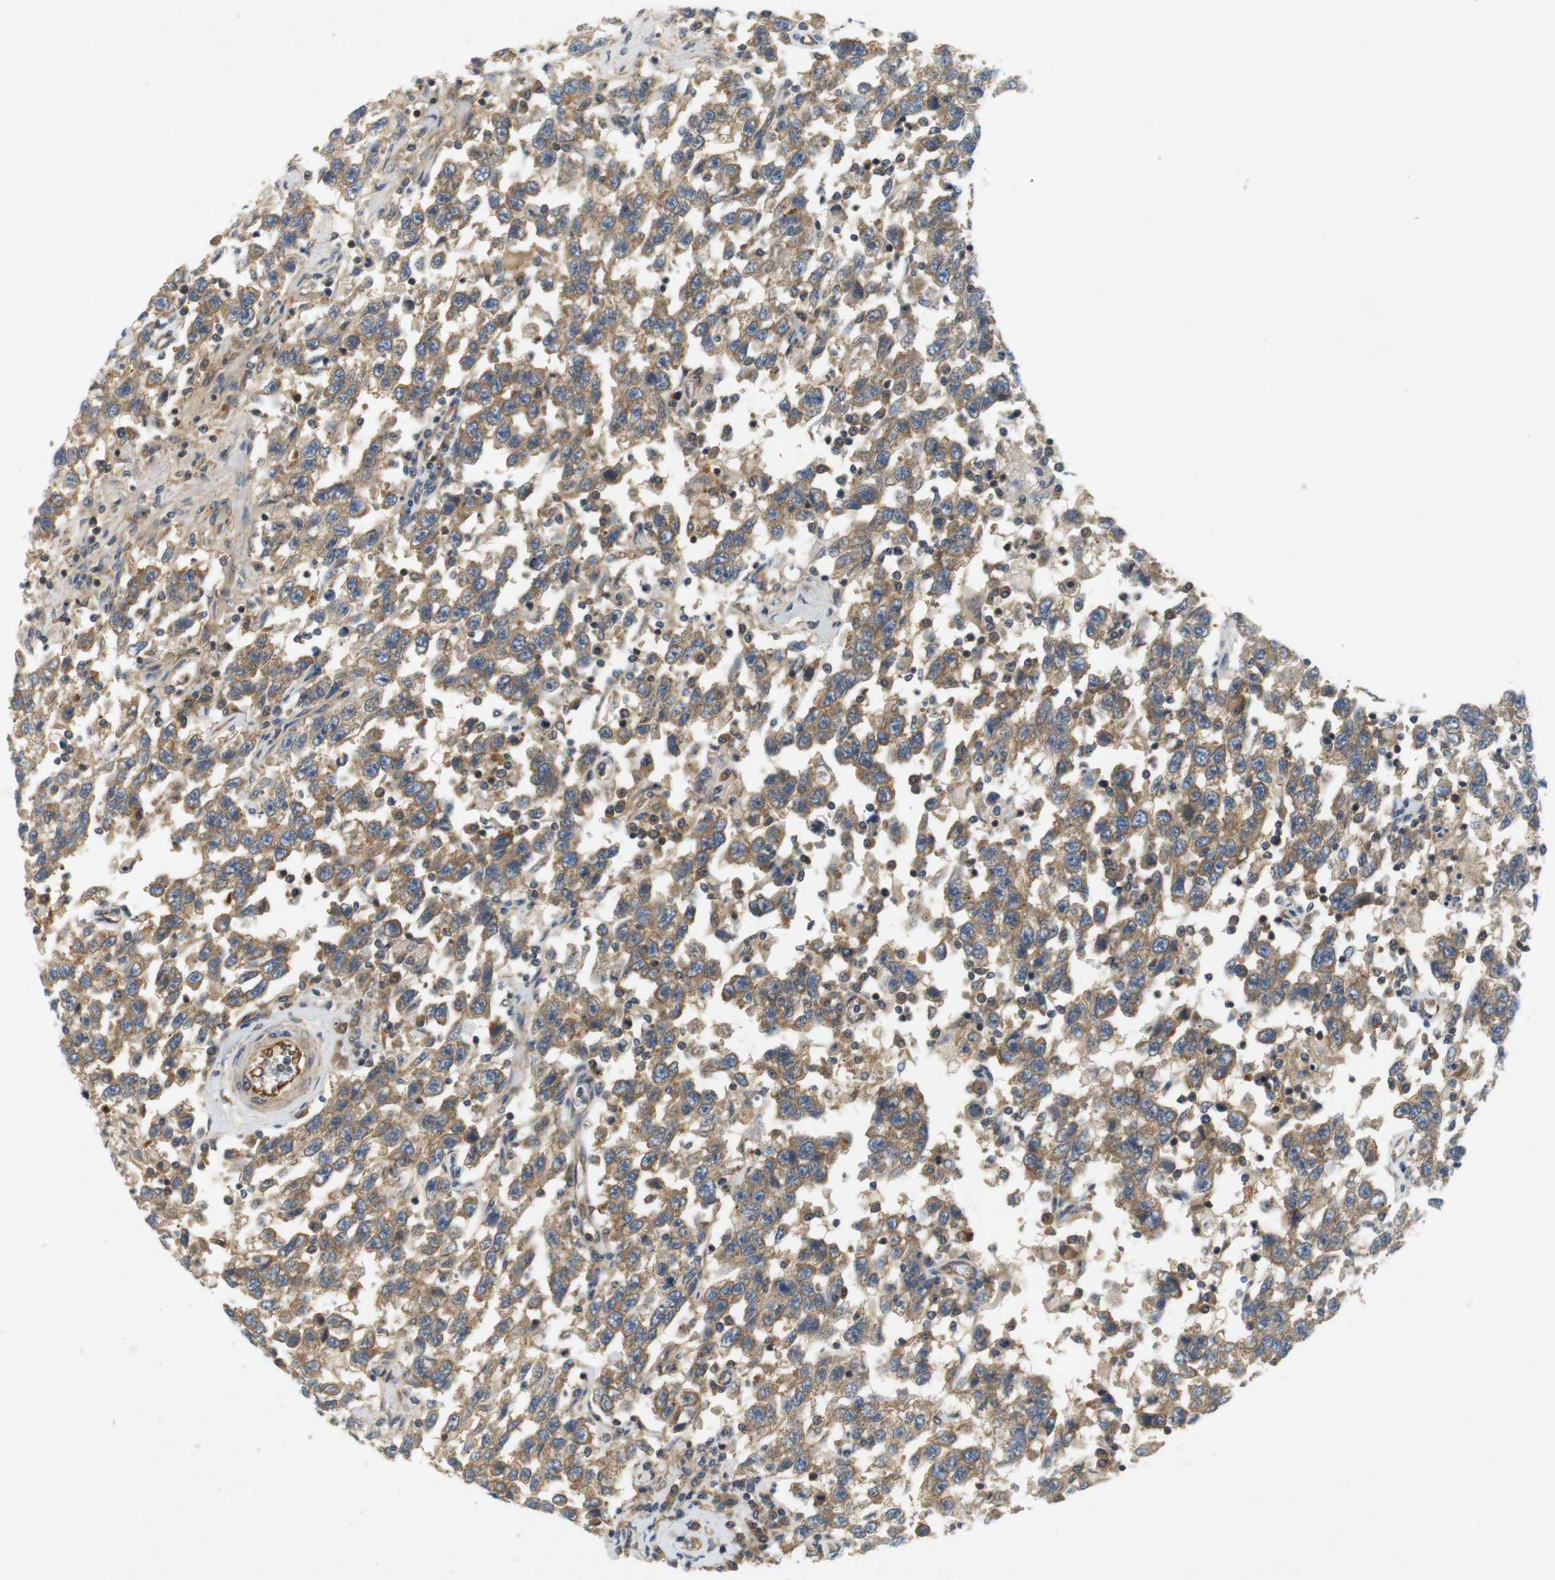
{"staining": {"intensity": "moderate", "quantity": ">75%", "location": "cytoplasmic/membranous"}, "tissue": "testis cancer", "cell_type": "Tumor cells", "image_type": "cancer", "snomed": [{"axis": "morphology", "description": "Seminoma, NOS"}, {"axis": "topography", "description": "Testis"}], "caption": "A brown stain shows moderate cytoplasmic/membranous staining of a protein in human seminoma (testis) tumor cells.", "gene": "SH3GLB1", "patient": {"sex": "male", "age": 41}}